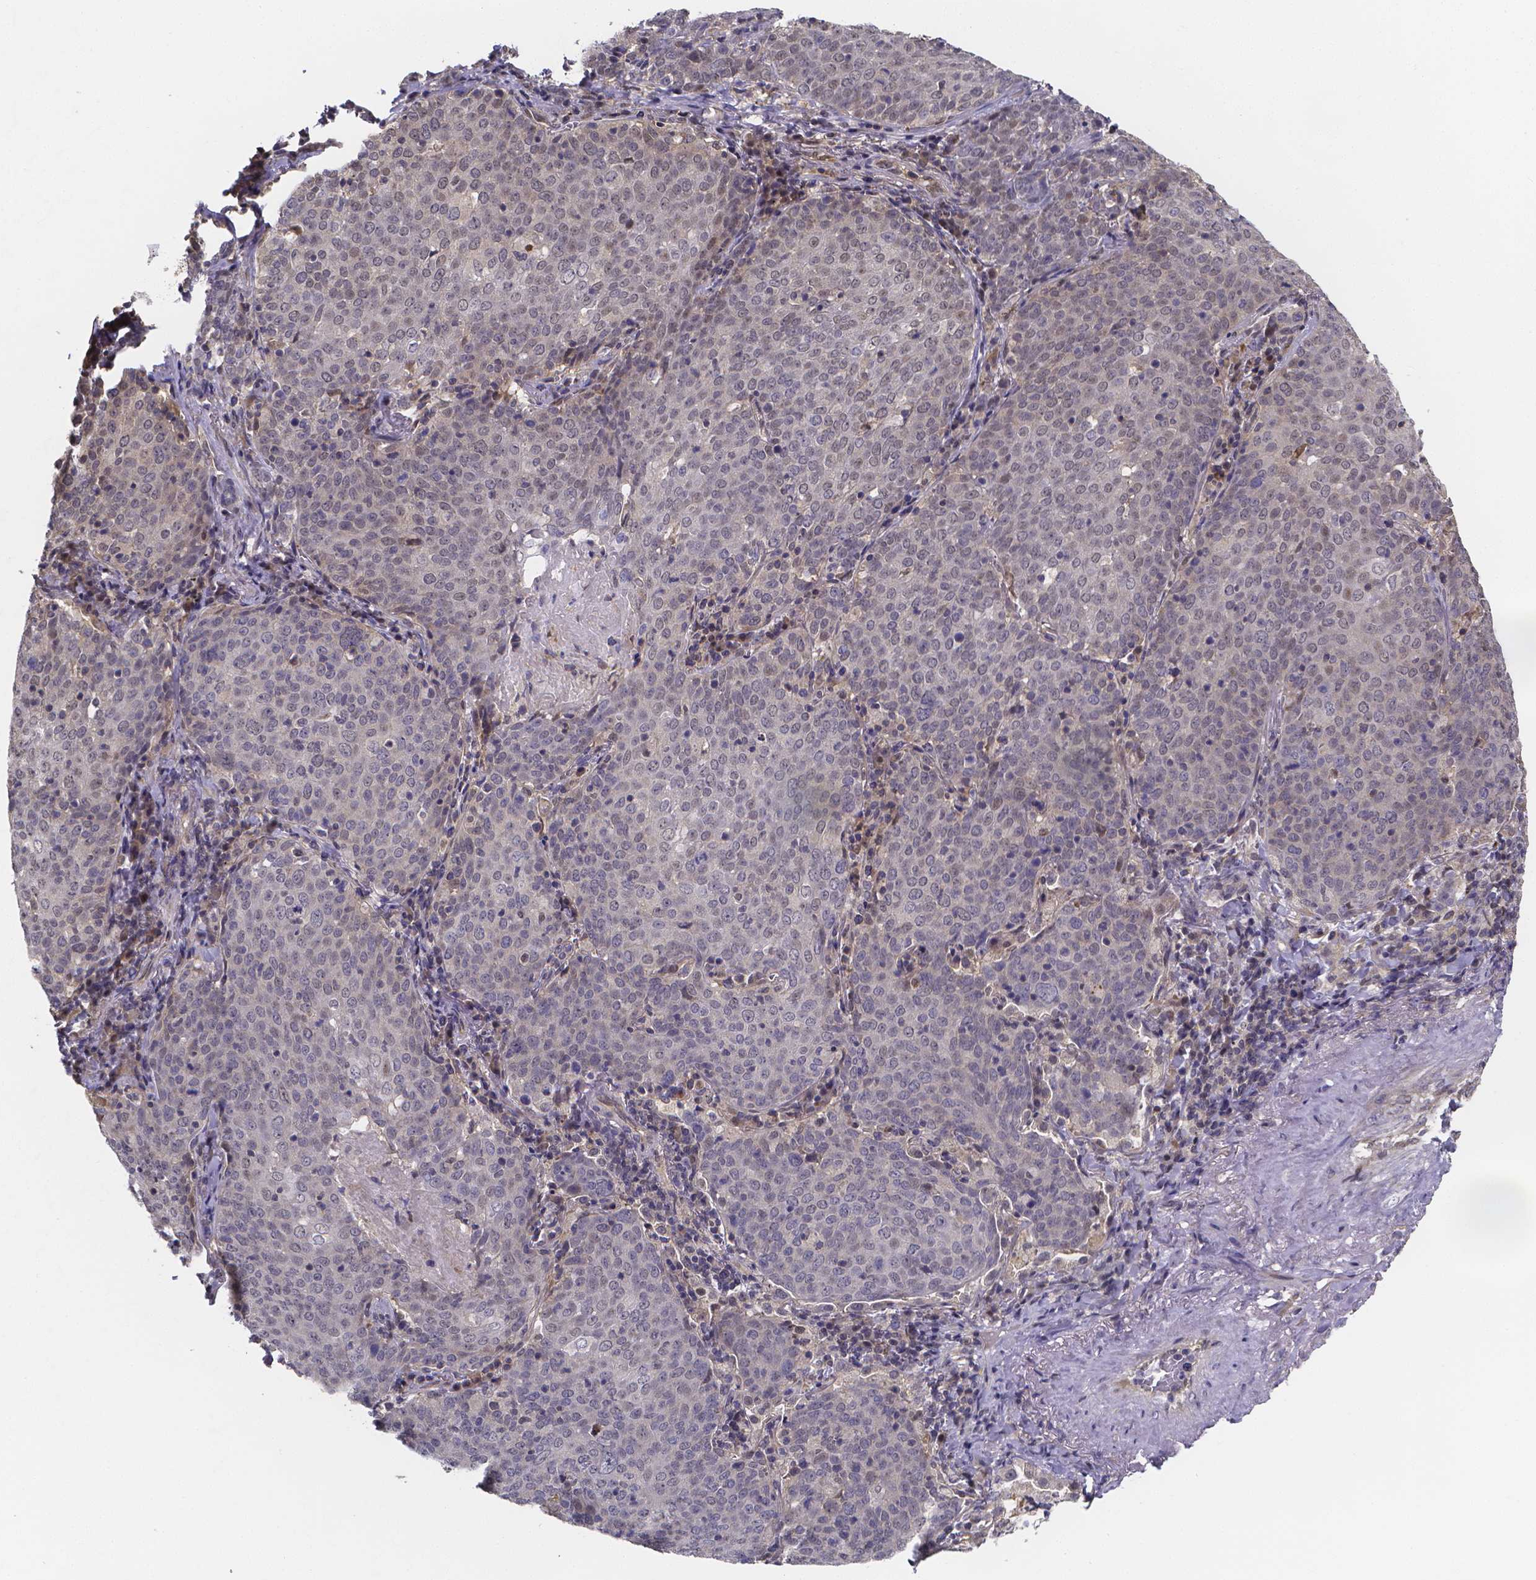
{"staining": {"intensity": "negative", "quantity": "none", "location": "none"}, "tissue": "lung cancer", "cell_type": "Tumor cells", "image_type": "cancer", "snomed": [{"axis": "morphology", "description": "Squamous cell carcinoma, NOS"}, {"axis": "topography", "description": "Lung"}], "caption": "Immunohistochemical staining of human lung cancer displays no significant staining in tumor cells. (DAB (3,3'-diaminobenzidine) immunohistochemistry (IHC) visualized using brightfield microscopy, high magnification).", "gene": "PAH", "patient": {"sex": "male", "age": 82}}